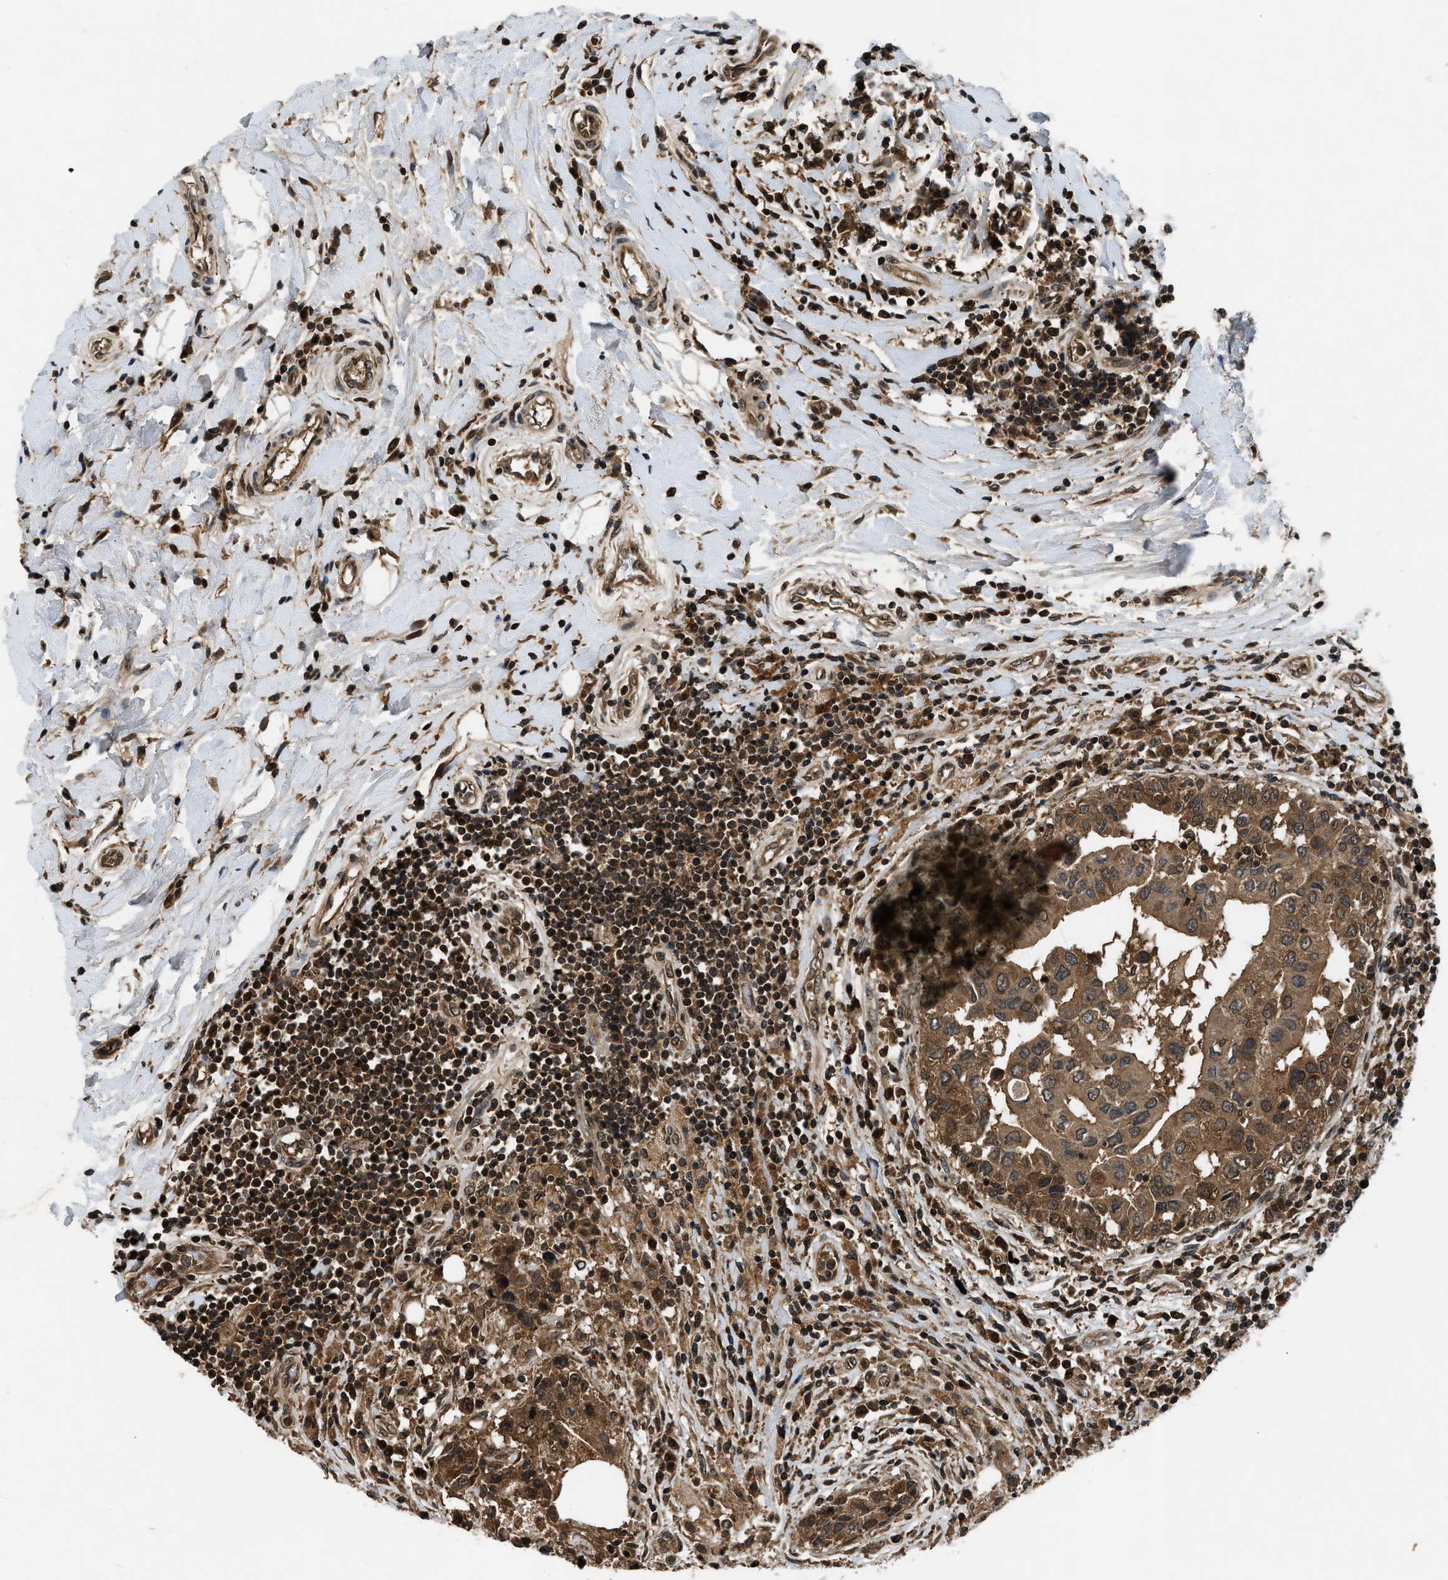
{"staining": {"intensity": "moderate", "quantity": ">75%", "location": "cytoplasmic/membranous"}, "tissue": "breast cancer", "cell_type": "Tumor cells", "image_type": "cancer", "snomed": [{"axis": "morphology", "description": "Duct carcinoma"}, {"axis": "topography", "description": "Breast"}], "caption": "Brown immunohistochemical staining in infiltrating ductal carcinoma (breast) demonstrates moderate cytoplasmic/membranous expression in about >75% of tumor cells.", "gene": "RPS6KB1", "patient": {"sex": "female", "age": 27}}